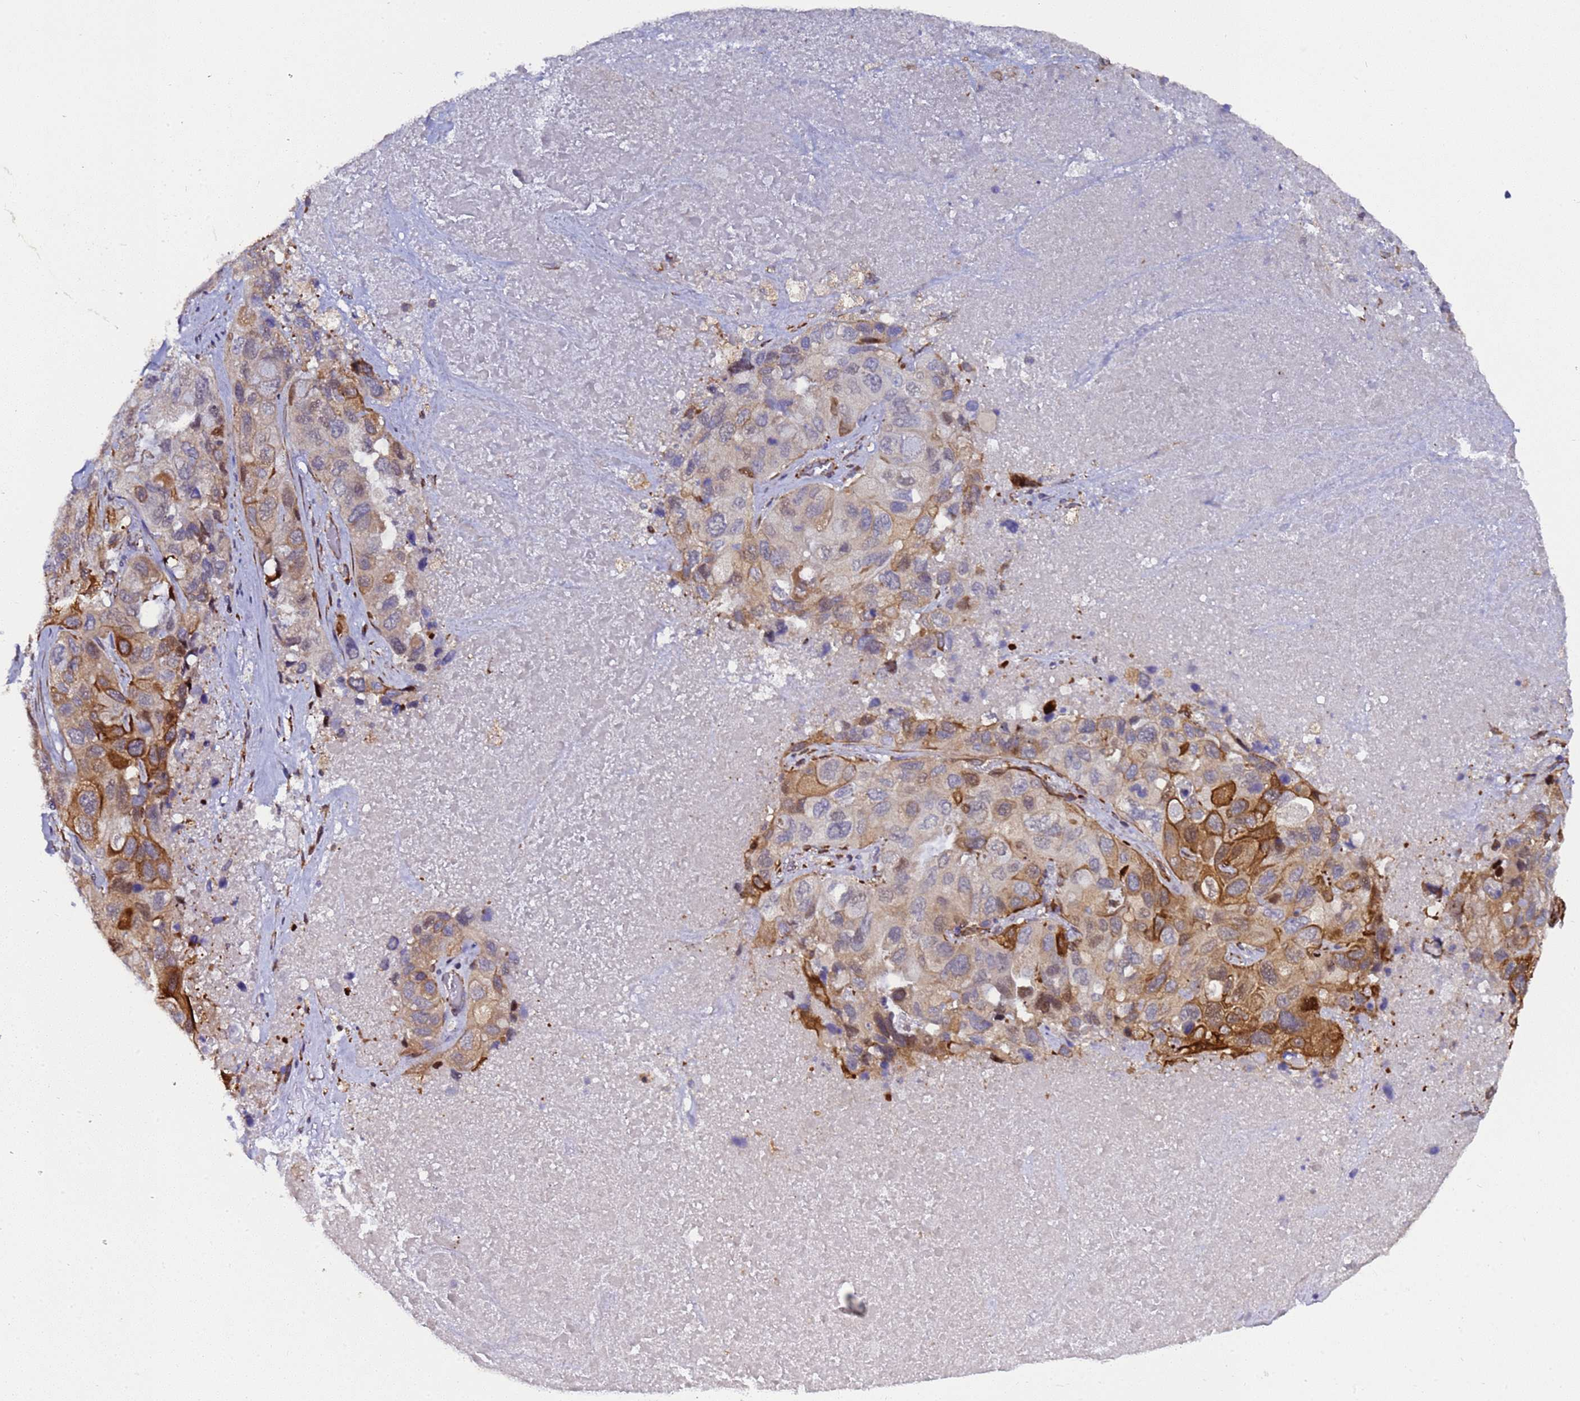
{"staining": {"intensity": "strong", "quantity": "<25%", "location": "cytoplasmic/membranous"}, "tissue": "lung cancer", "cell_type": "Tumor cells", "image_type": "cancer", "snomed": [{"axis": "morphology", "description": "Squamous cell carcinoma, NOS"}, {"axis": "topography", "description": "Lung"}], "caption": "Lung squamous cell carcinoma tissue demonstrates strong cytoplasmic/membranous expression in about <25% of tumor cells", "gene": "MOCS1", "patient": {"sex": "female", "age": 73}}